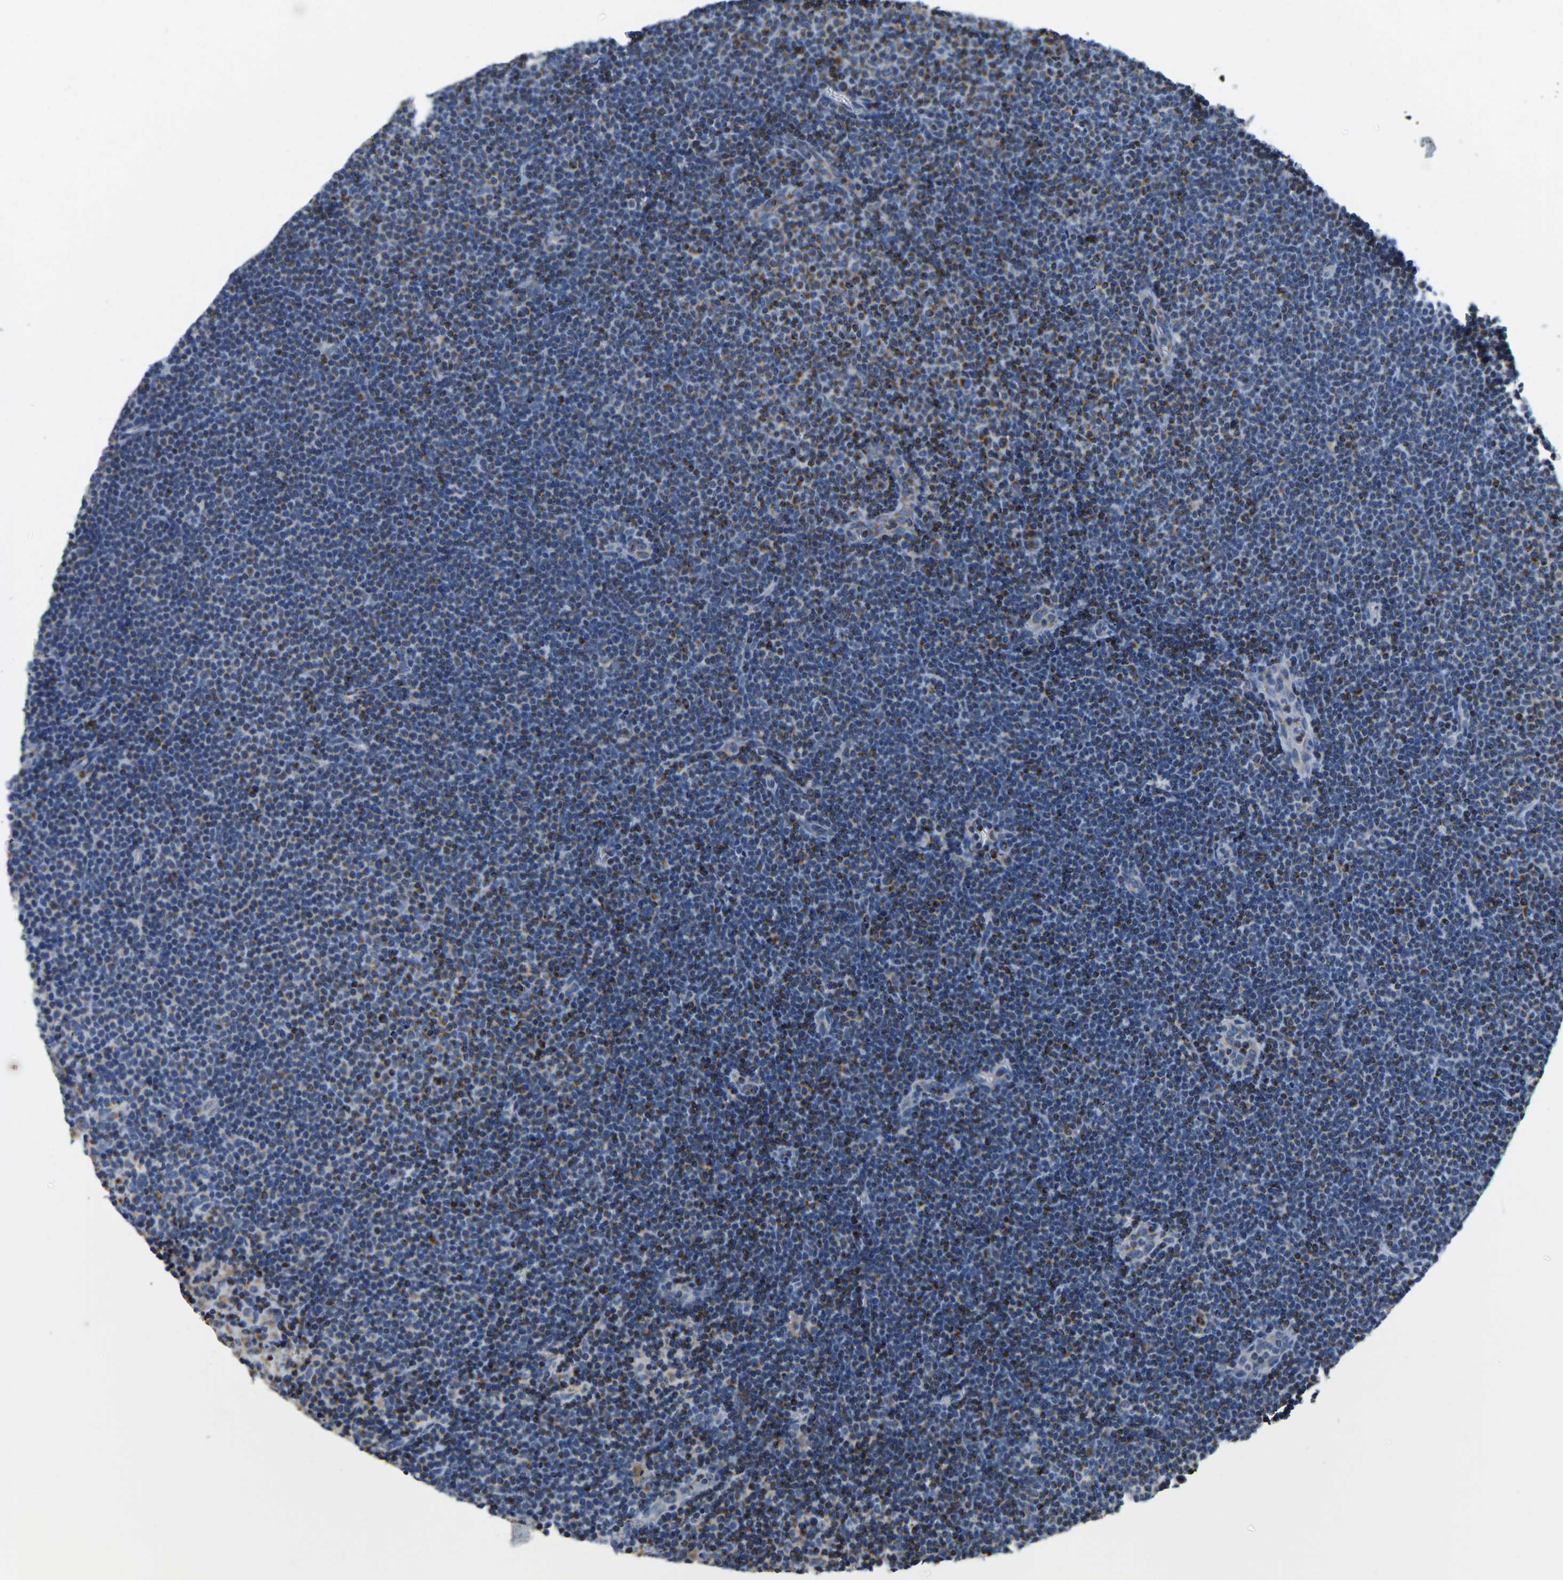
{"staining": {"intensity": "moderate", "quantity": "<25%", "location": "cytoplasmic/membranous"}, "tissue": "lymphoma", "cell_type": "Tumor cells", "image_type": "cancer", "snomed": [{"axis": "morphology", "description": "Malignant lymphoma, non-Hodgkin's type, Low grade"}, {"axis": "topography", "description": "Lymph node"}], "caption": "Moderate cytoplasmic/membranous positivity for a protein is seen in approximately <25% of tumor cells of lymphoma using immunohistochemistry (IHC).", "gene": "SFXN1", "patient": {"sex": "female", "age": 53}}